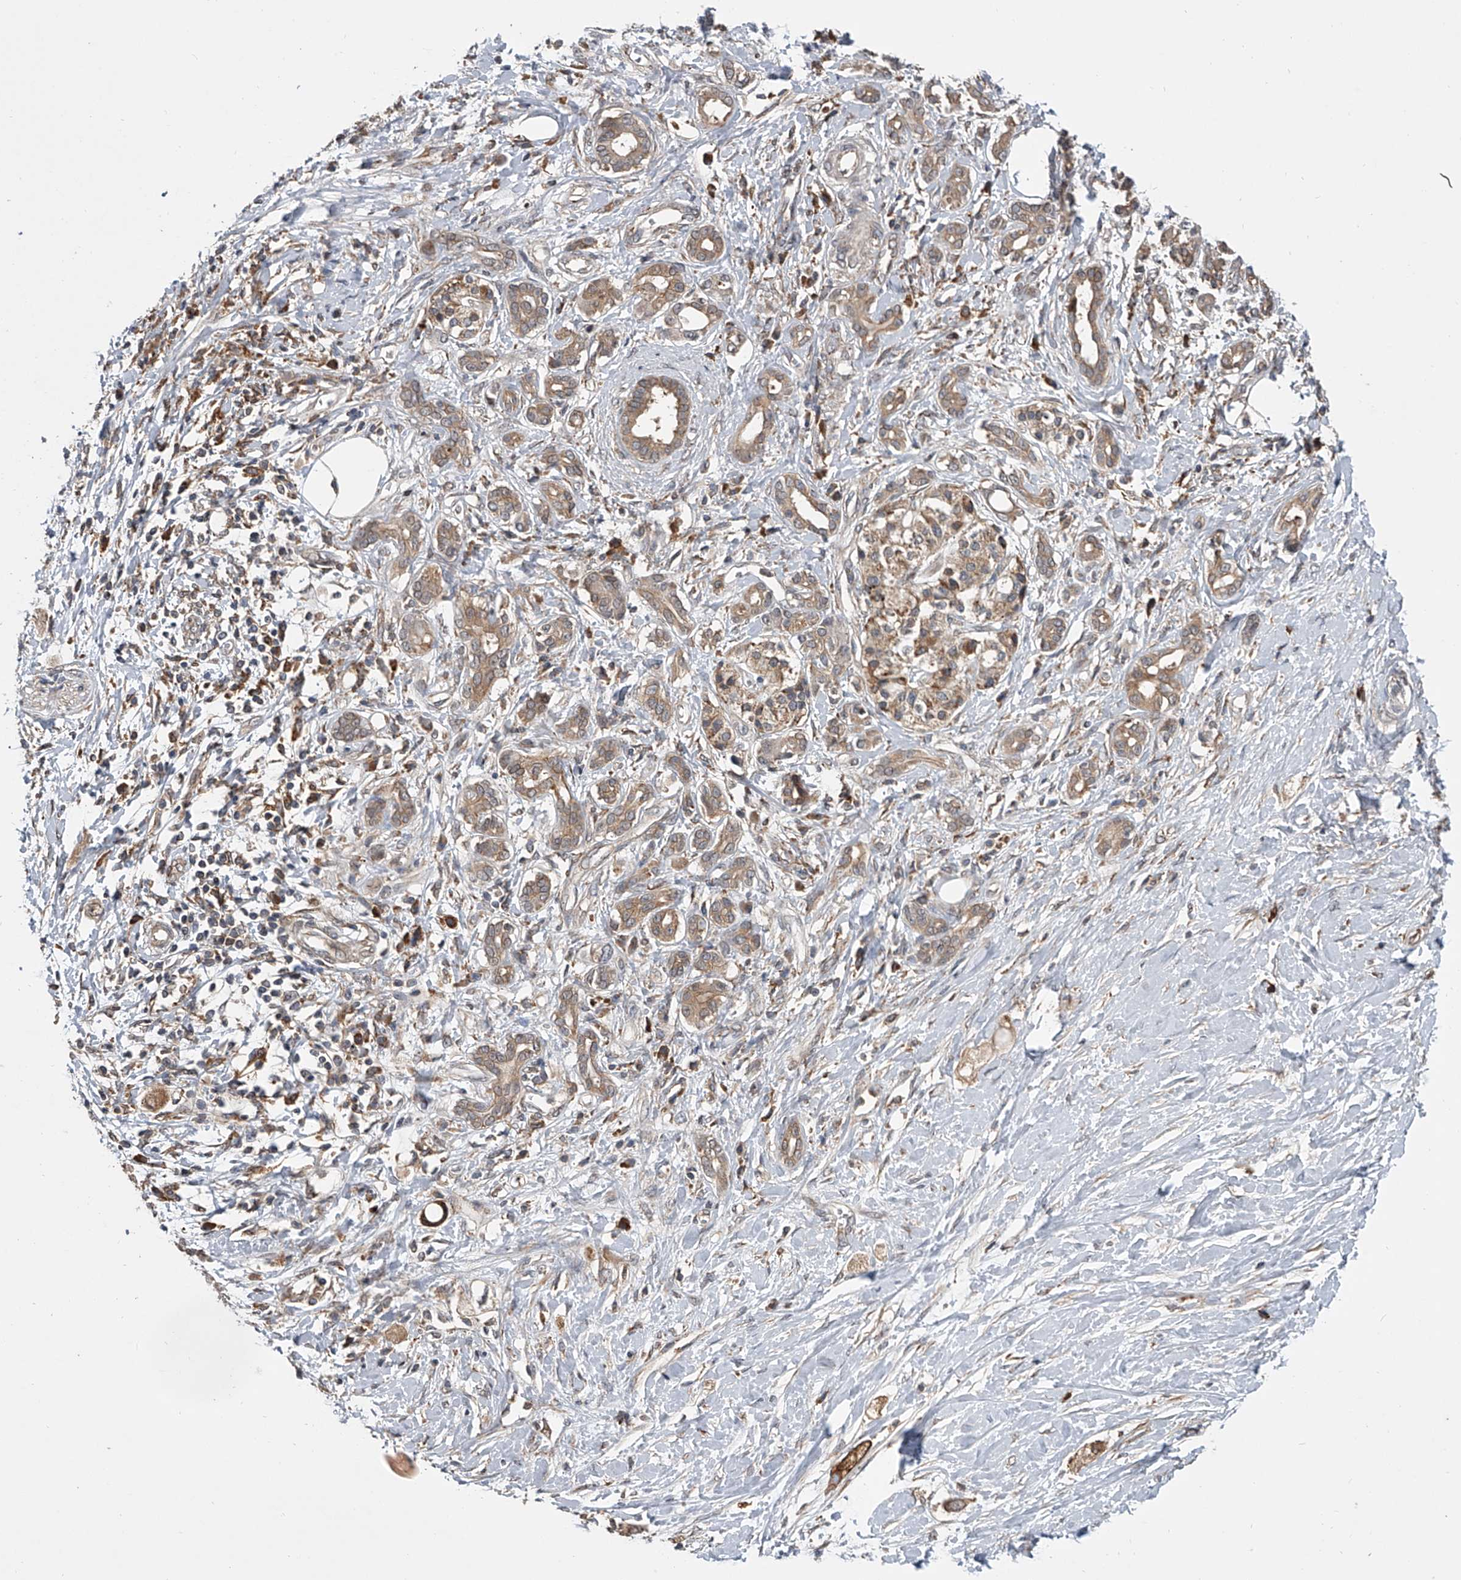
{"staining": {"intensity": "moderate", "quantity": ">75%", "location": "cytoplasmic/membranous"}, "tissue": "pancreatic cancer", "cell_type": "Tumor cells", "image_type": "cancer", "snomed": [{"axis": "morphology", "description": "Adenocarcinoma, NOS"}, {"axis": "topography", "description": "Pancreas"}], "caption": "A high-resolution photomicrograph shows IHC staining of pancreatic cancer (adenocarcinoma), which exhibits moderate cytoplasmic/membranous staining in about >75% of tumor cells. (DAB IHC with brightfield microscopy, high magnification).", "gene": "GEMIN8", "patient": {"sex": "female", "age": 56}}